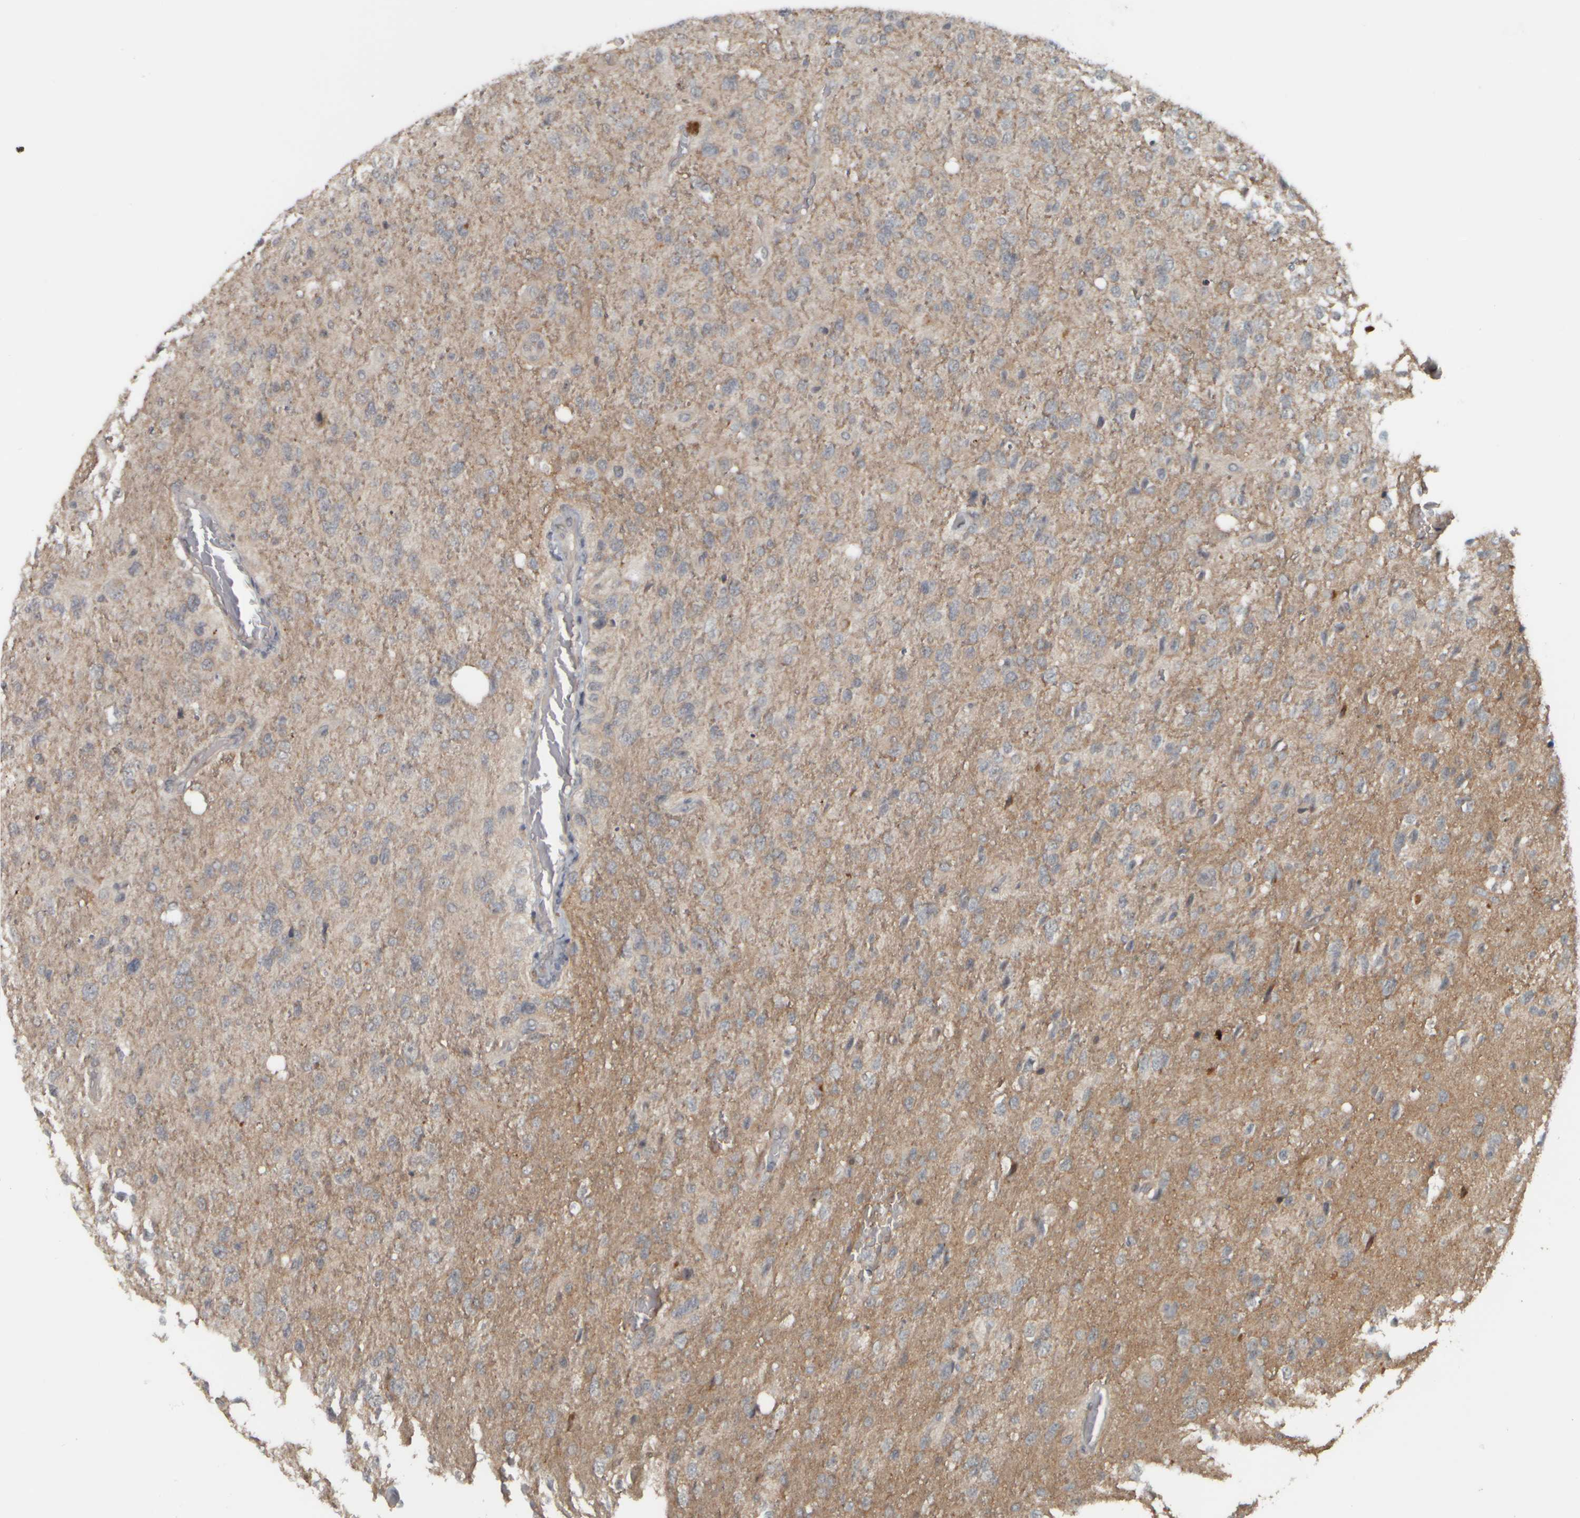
{"staining": {"intensity": "weak", "quantity": "25%-75%", "location": "cytoplasmic/membranous"}, "tissue": "glioma", "cell_type": "Tumor cells", "image_type": "cancer", "snomed": [{"axis": "morphology", "description": "Glioma, malignant, High grade"}, {"axis": "topography", "description": "Brain"}], "caption": "Weak cytoplasmic/membranous positivity for a protein is present in approximately 25%-75% of tumor cells of glioma using immunohistochemistry.", "gene": "NAPG", "patient": {"sex": "female", "age": 58}}